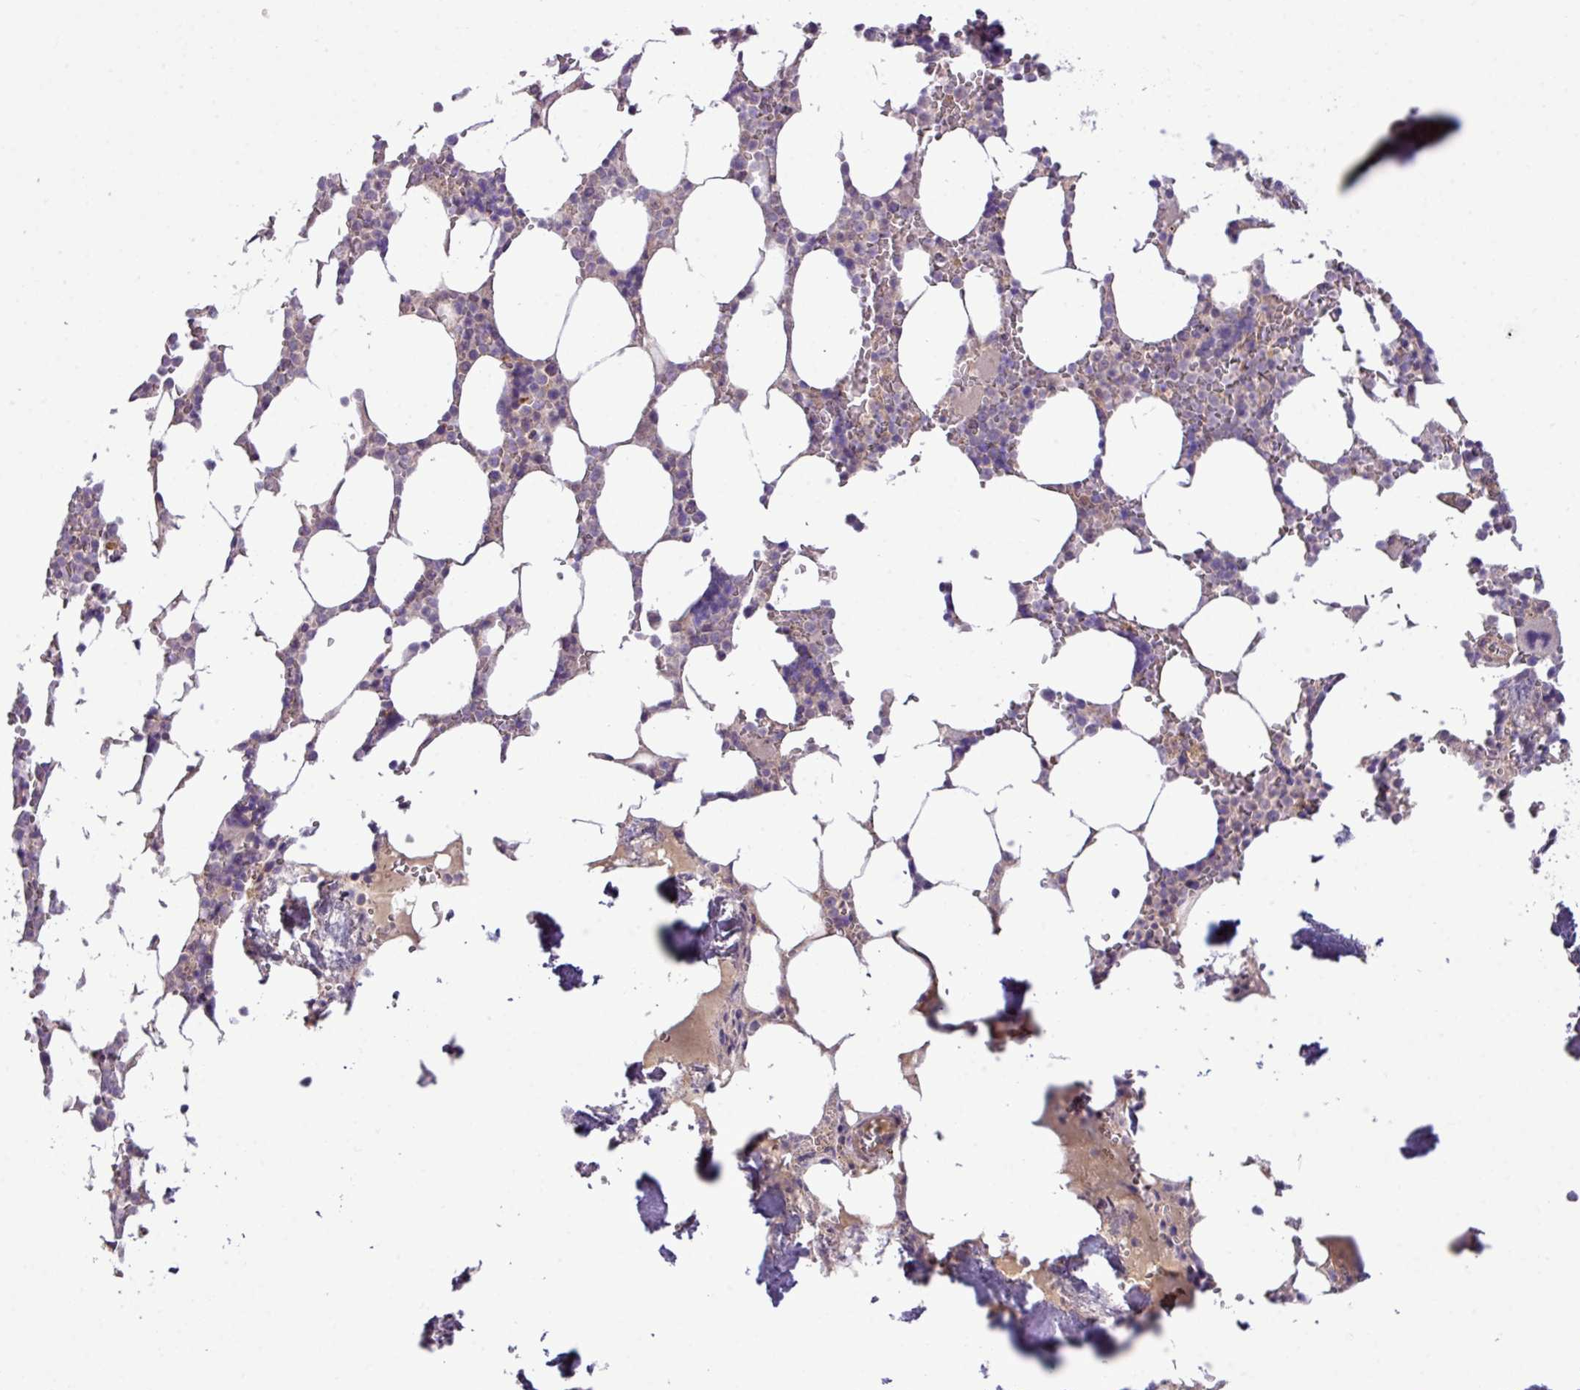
{"staining": {"intensity": "negative", "quantity": "none", "location": "none"}, "tissue": "bone marrow", "cell_type": "Hematopoietic cells", "image_type": "normal", "snomed": [{"axis": "morphology", "description": "Normal tissue, NOS"}, {"axis": "topography", "description": "Bone marrow"}], "caption": "DAB immunohistochemical staining of unremarkable bone marrow displays no significant expression in hematopoietic cells. (Brightfield microscopy of DAB (3,3'-diaminobenzidine) immunohistochemistry (IHC) at high magnification).", "gene": "XIAP", "patient": {"sex": "male", "age": 64}}